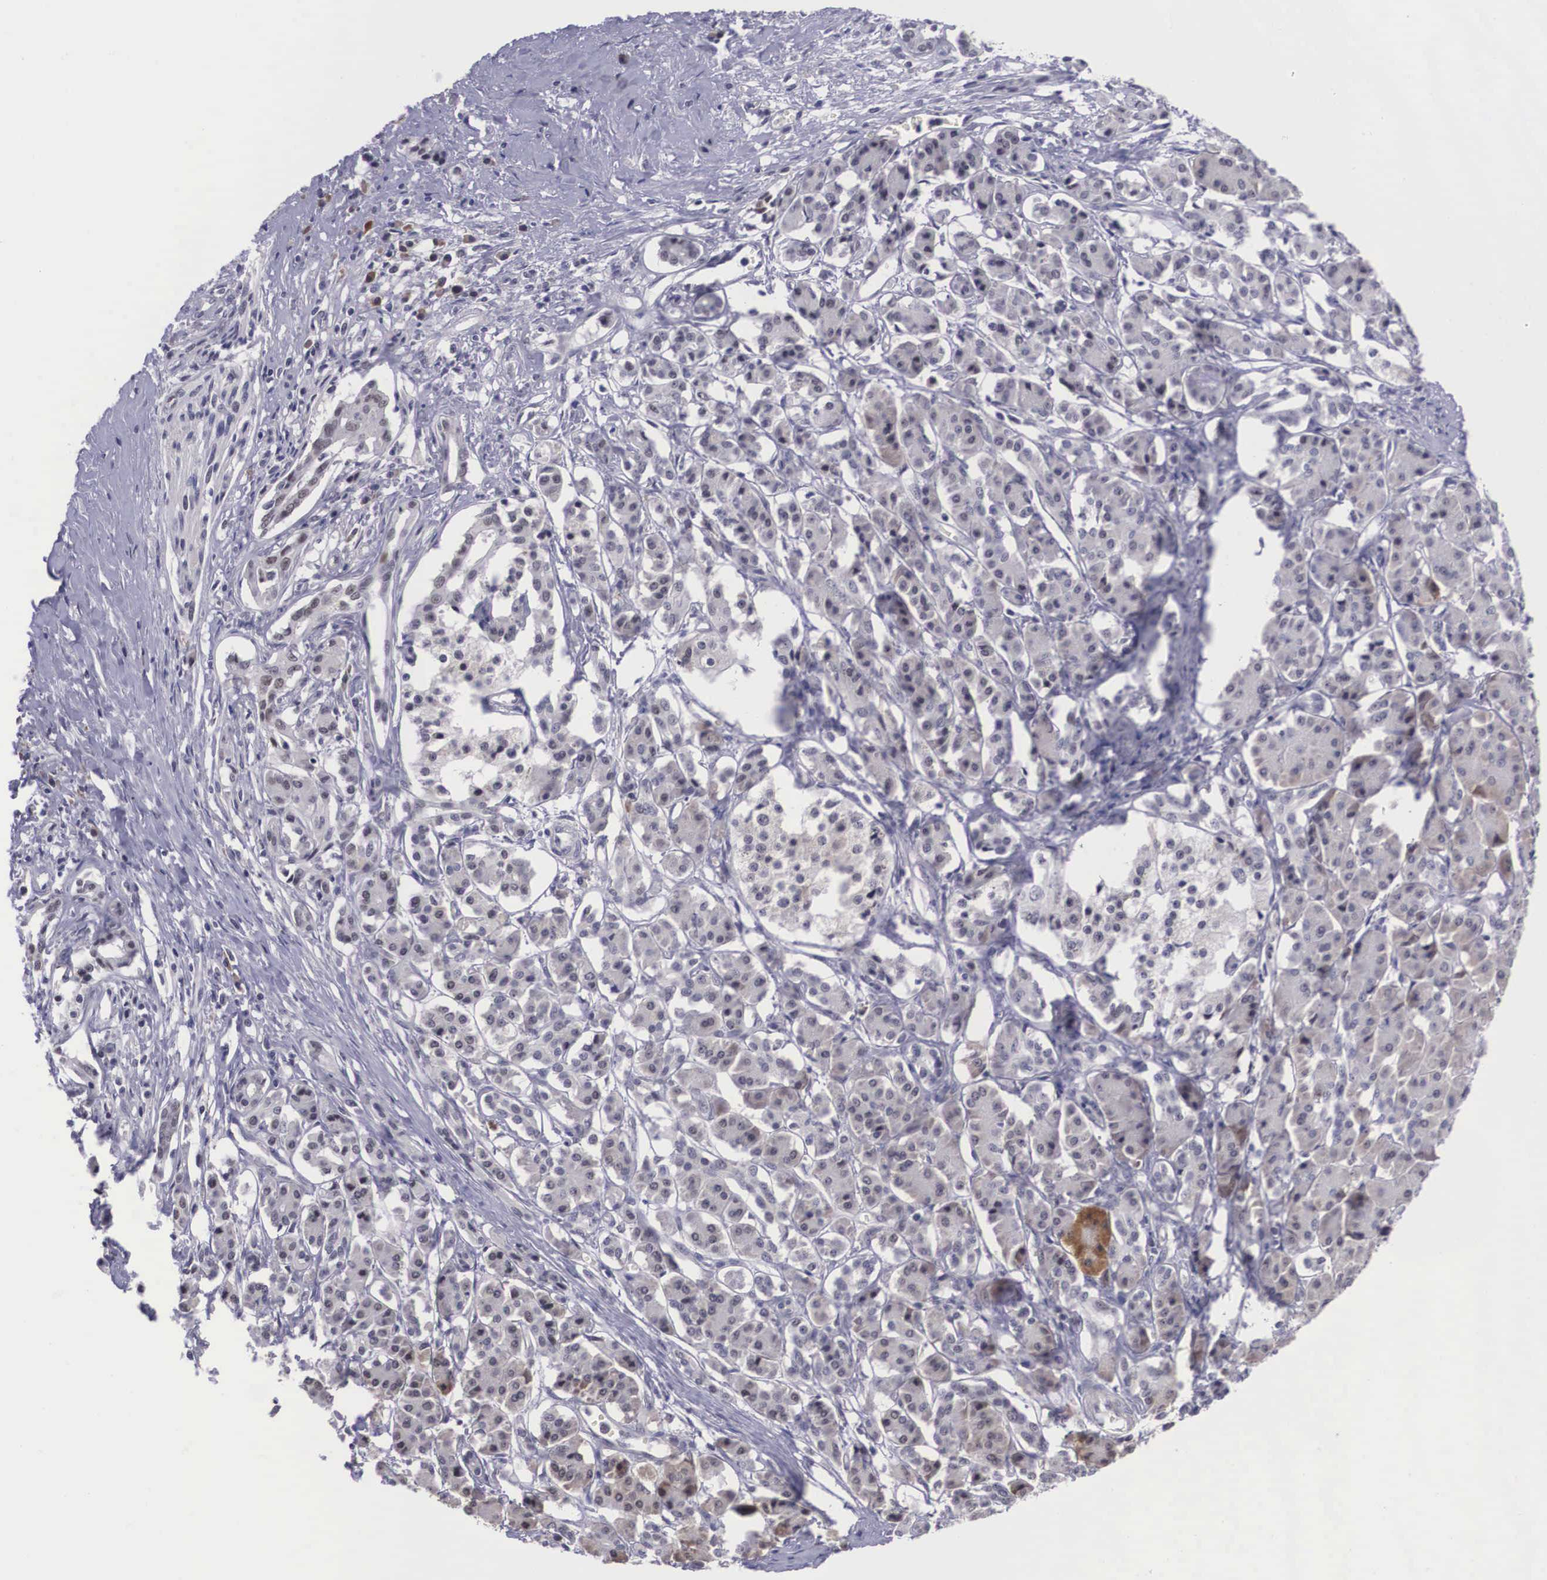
{"staining": {"intensity": "negative", "quantity": "none", "location": "none"}, "tissue": "pancreatic cancer", "cell_type": "Tumor cells", "image_type": "cancer", "snomed": [{"axis": "morphology", "description": "Adenocarcinoma, NOS"}, {"axis": "topography", "description": "Pancreas"}], "caption": "Immunohistochemistry (IHC) histopathology image of neoplastic tissue: human pancreatic cancer (adenocarcinoma) stained with DAB displays no significant protein staining in tumor cells. (Stains: DAB (3,3'-diaminobenzidine) IHC with hematoxylin counter stain, Microscopy: brightfield microscopy at high magnification).", "gene": "ZNF275", "patient": {"sex": "male", "age": 59}}